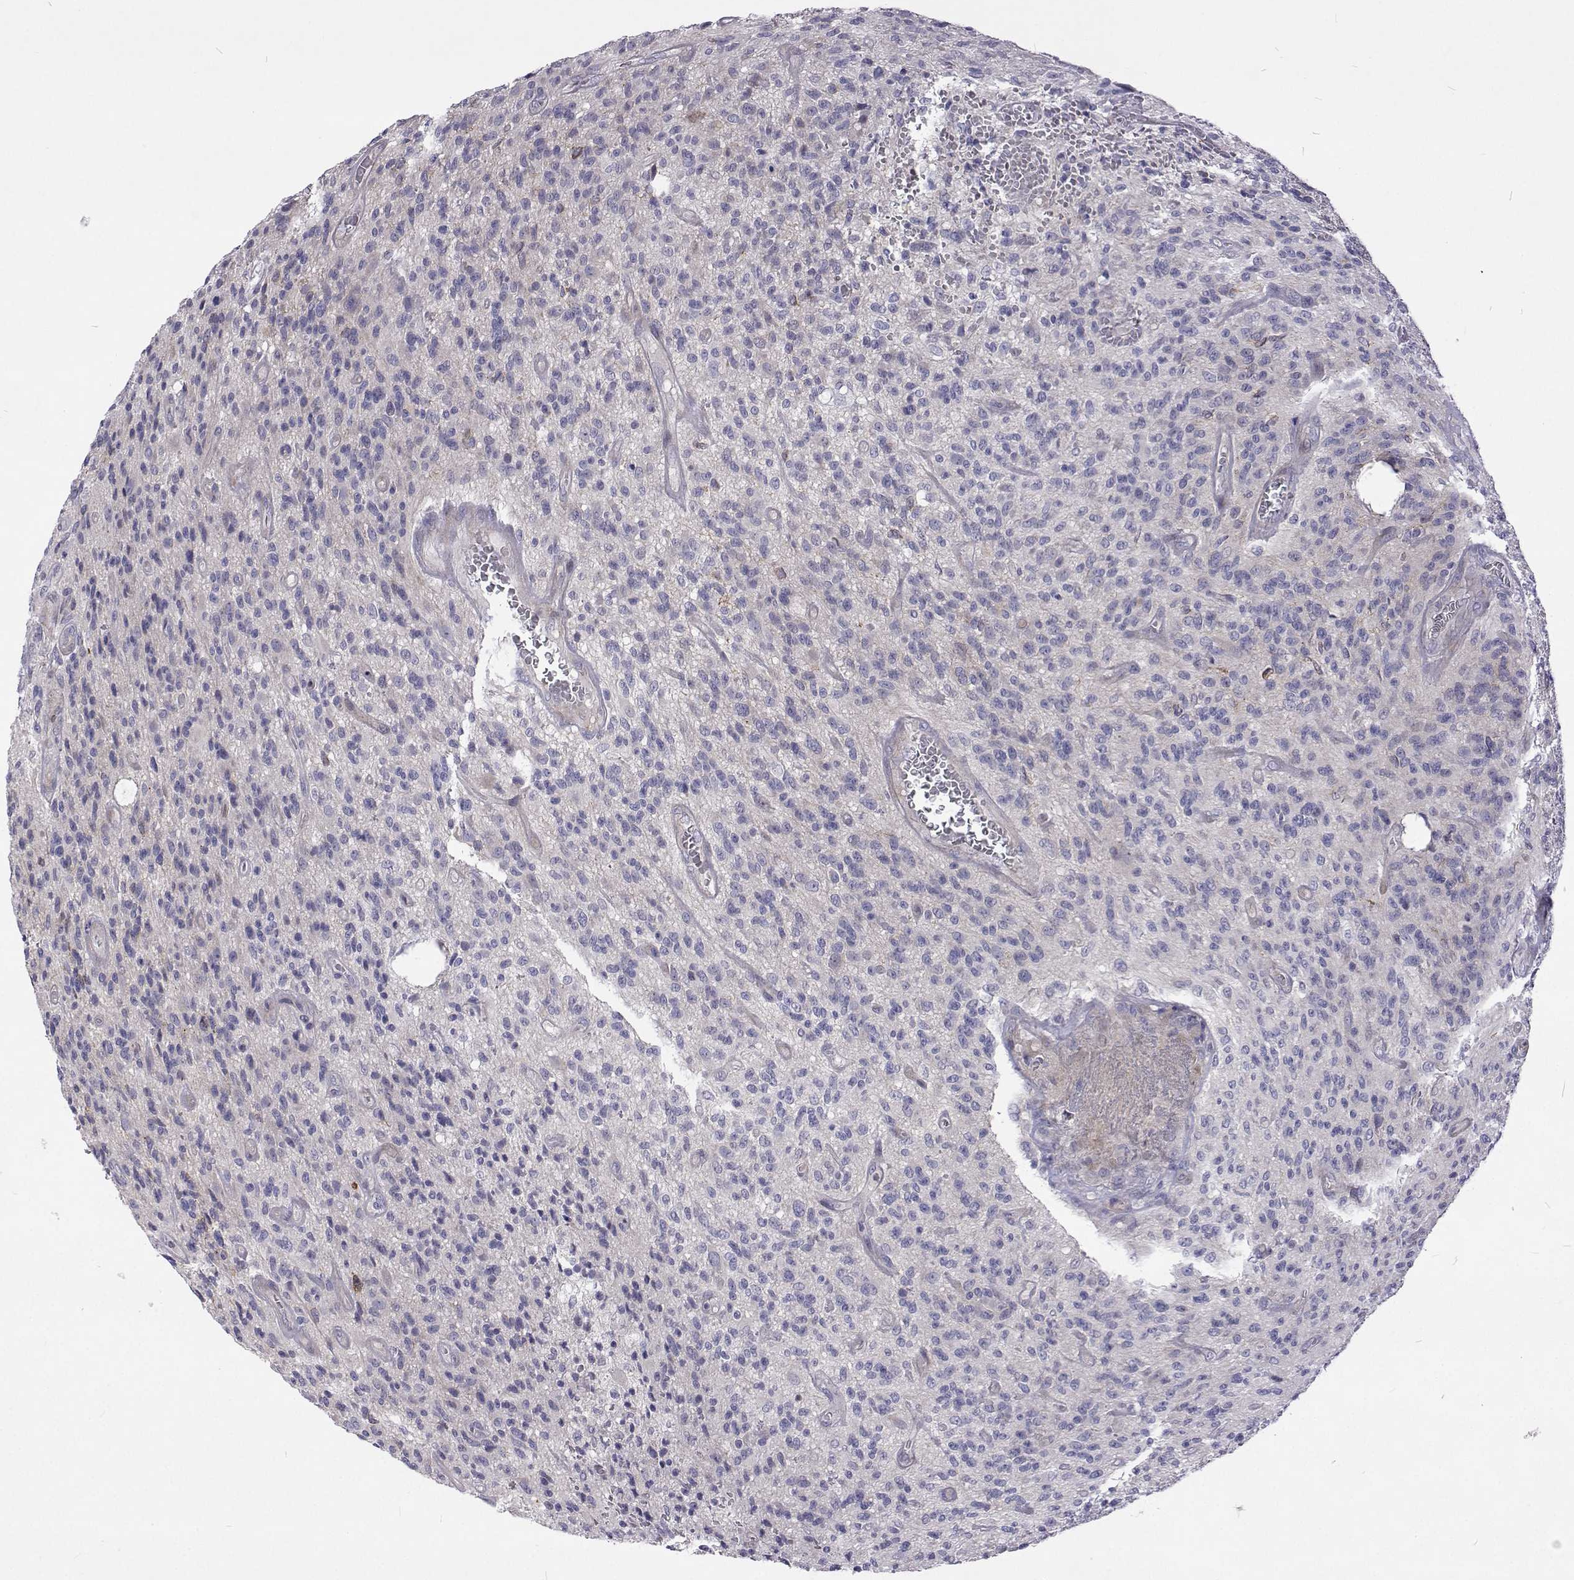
{"staining": {"intensity": "negative", "quantity": "none", "location": "none"}, "tissue": "glioma", "cell_type": "Tumor cells", "image_type": "cancer", "snomed": [{"axis": "morphology", "description": "Glioma, malignant, High grade"}, {"axis": "topography", "description": "Brain"}], "caption": "Glioma was stained to show a protein in brown. There is no significant expression in tumor cells.", "gene": "NPR3", "patient": {"sex": "male", "age": 76}}